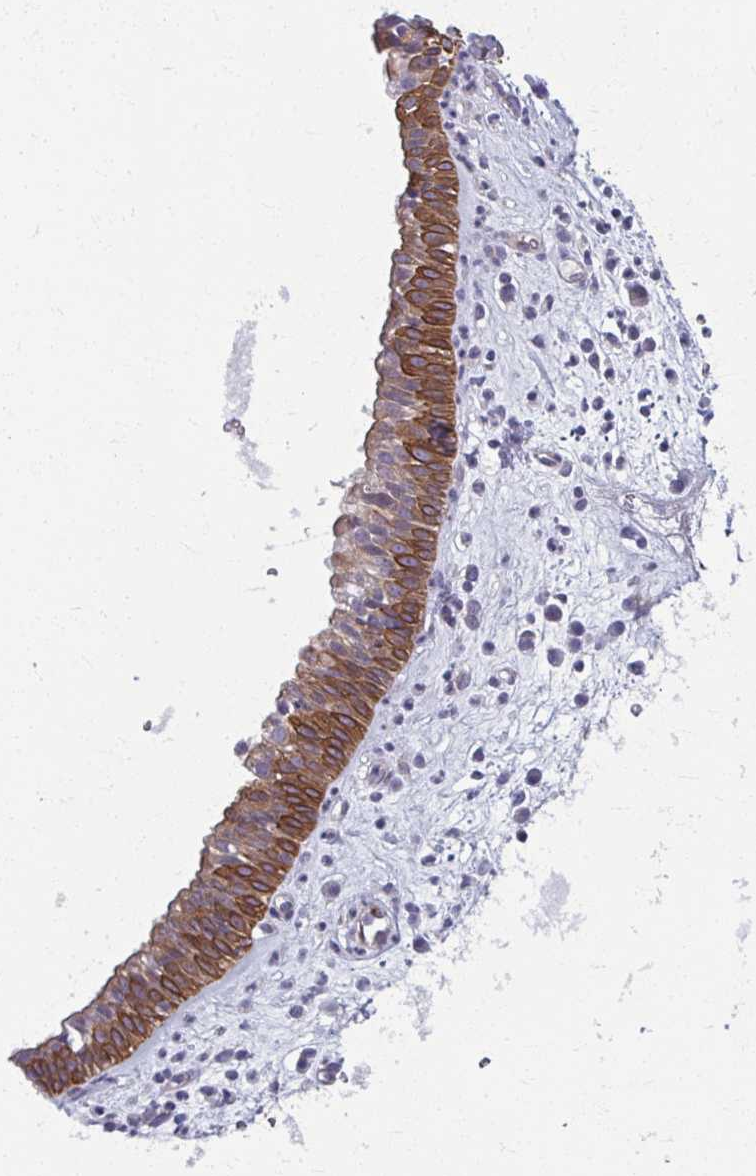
{"staining": {"intensity": "moderate", "quantity": ">75%", "location": "cytoplasmic/membranous"}, "tissue": "nasopharynx", "cell_type": "Respiratory epithelial cells", "image_type": "normal", "snomed": [{"axis": "morphology", "description": "Normal tissue, NOS"}, {"axis": "topography", "description": "Nasopharynx"}], "caption": "This image exhibits unremarkable nasopharynx stained with IHC to label a protein in brown. The cytoplasmic/membranous of respiratory epithelial cells show moderate positivity for the protein. Nuclei are counter-stained blue.", "gene": "EID2B", "patient": {"sex": "male", "age": 65}}